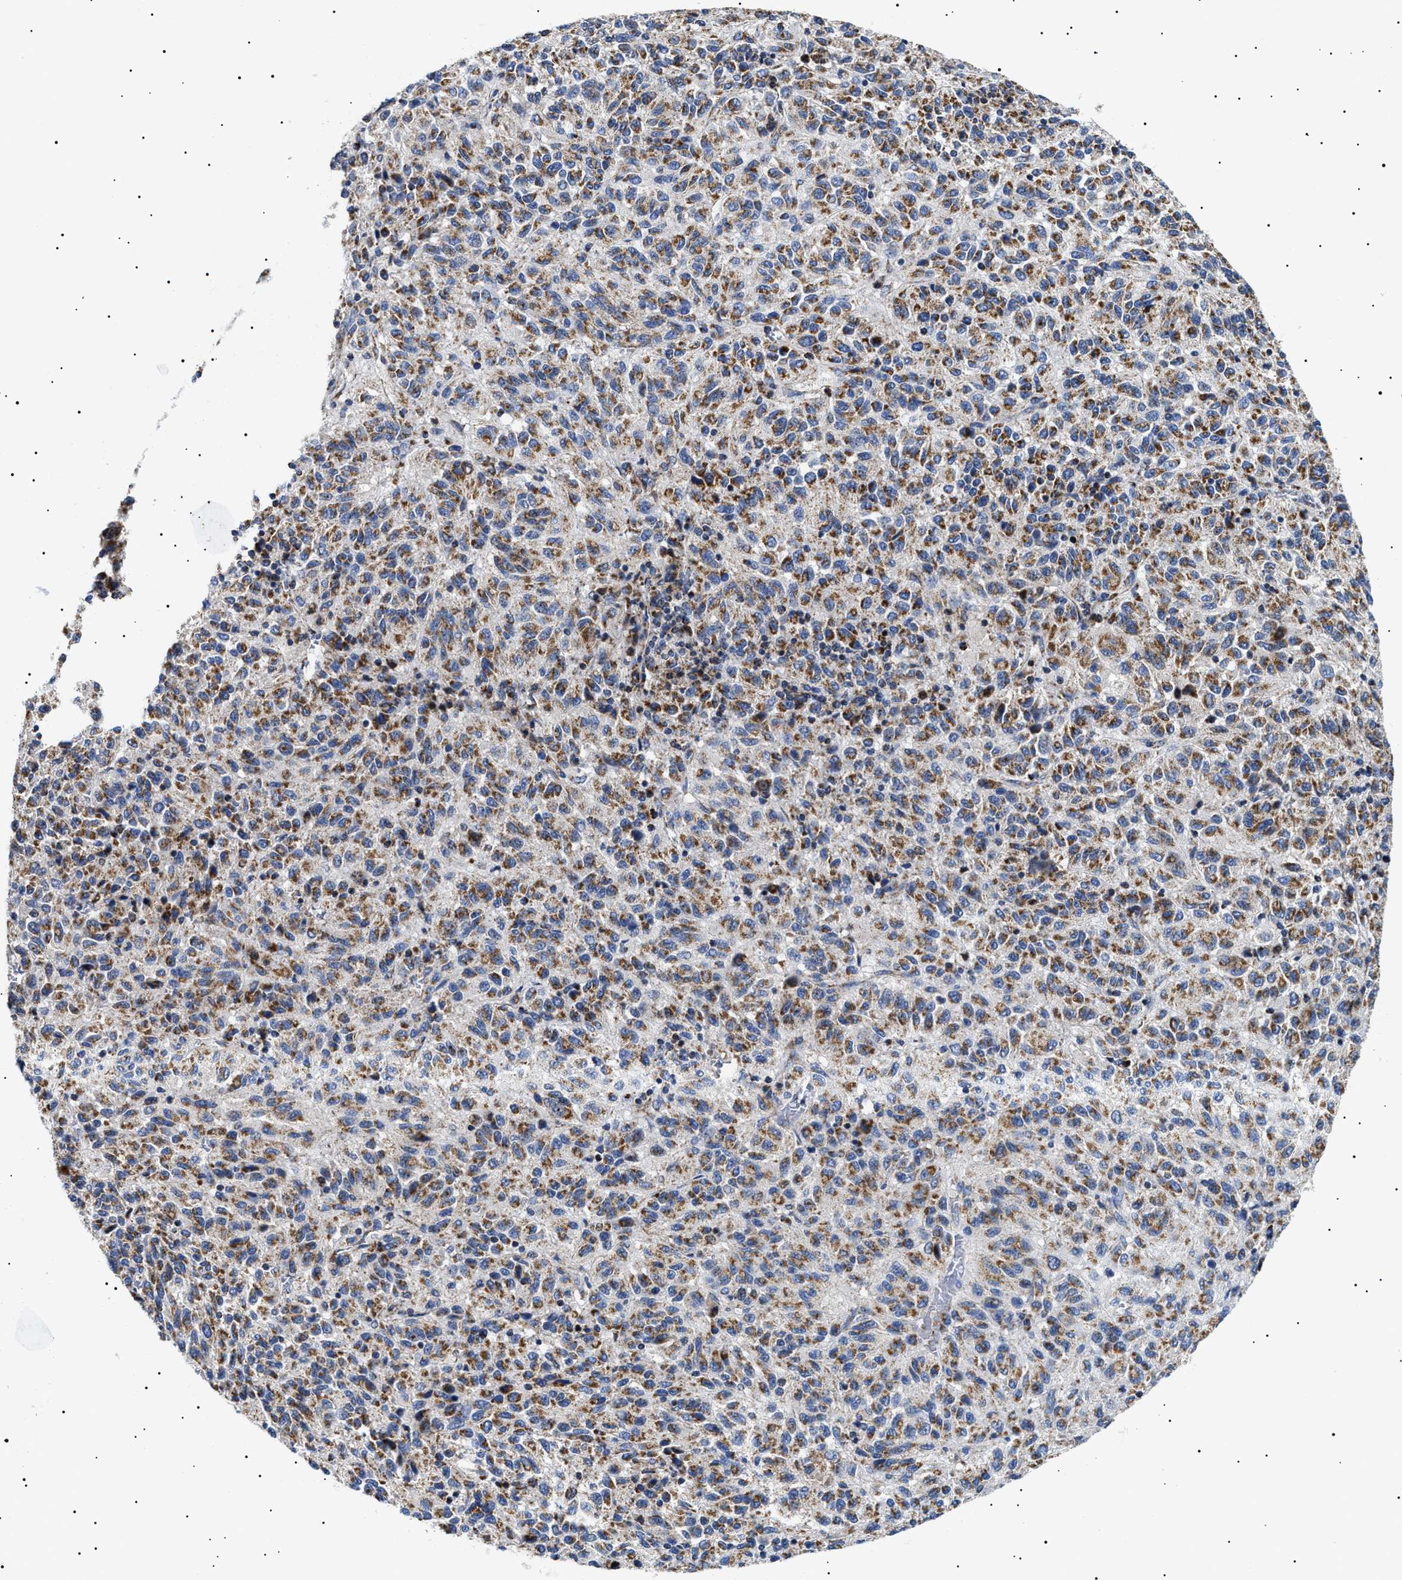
{"staining": {"intensity": "strong", "quantity": ">75%", "location": "cytoplasmic/membranous"}, "tissue": "melanoma", "cell_type": "Tumor cells", "image_type": "cancer", "snomed": [{"axis": "morphology", "description": "Malignant melanoma, Metastatic site"}, {"axis": "topography", "description": "Lung"}], "caption": "This is an image of IHC staining of melanoma, which shows strong staining in the cytoplasmic/membranous of tumor cells.", "gene": "CHRDL2", "patient": {"sex": "male", "age": 64}}